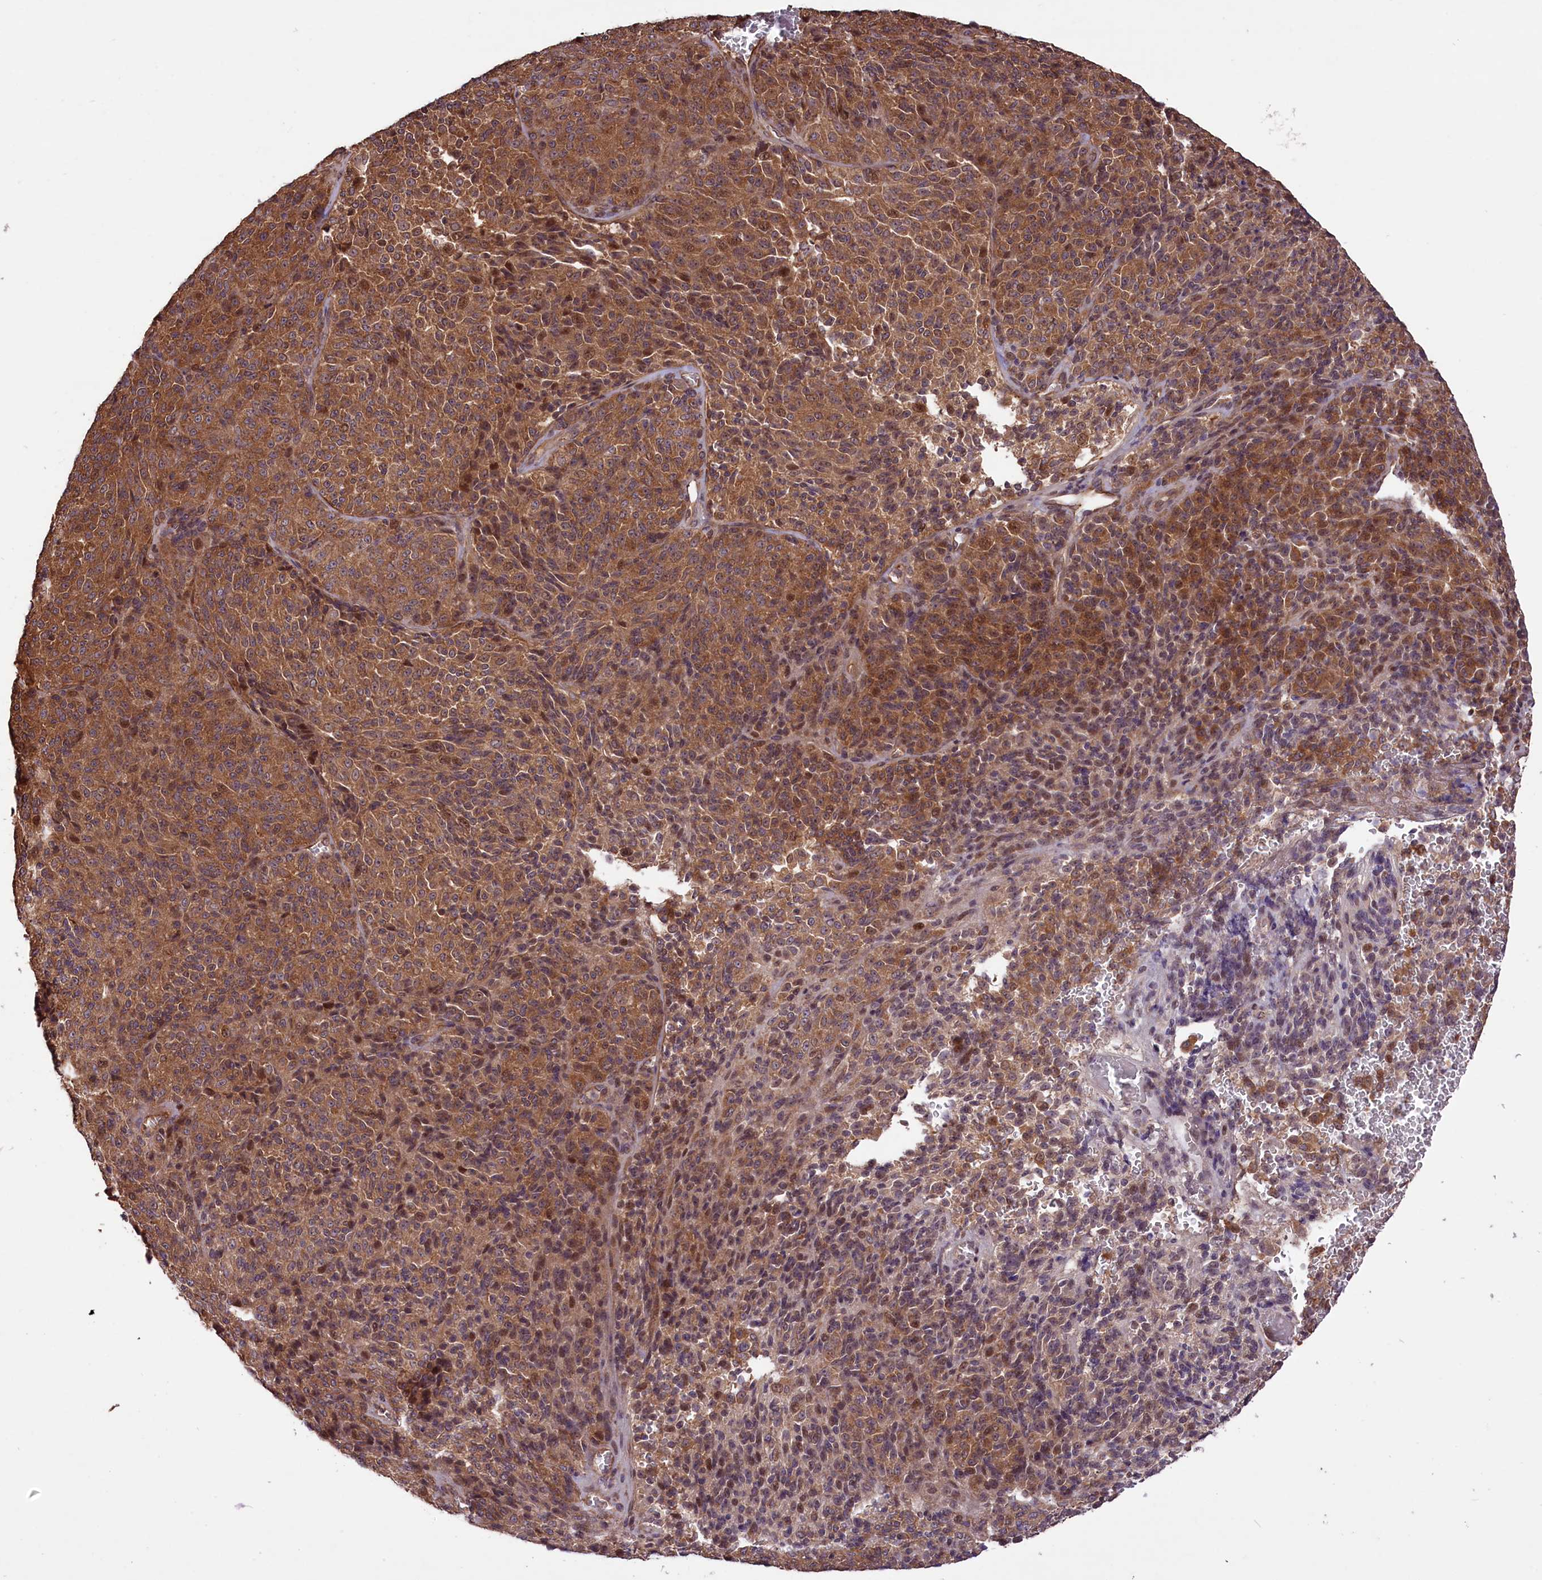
{"staining": {"intensity": "moderate", "quantity": ">75%", "location": "cytoplasmic/membranous"}, "tissue": "melanoma", "cell_type": "Tumor cells", "image_type": "cancer", "snomed": [{"axis": "morphology", "description": "Malignant melanoma, Metastatic site"}, {"axis": "topography", "description": "Brain"}], "caption": "Human melanoma stained with a brown dye demonstrates moderate cytoplasmic/membranous positive expression in about >75% of tumor cells.", "gene": "HDAC5", "patient": {"sex": "female", "age": 56}}